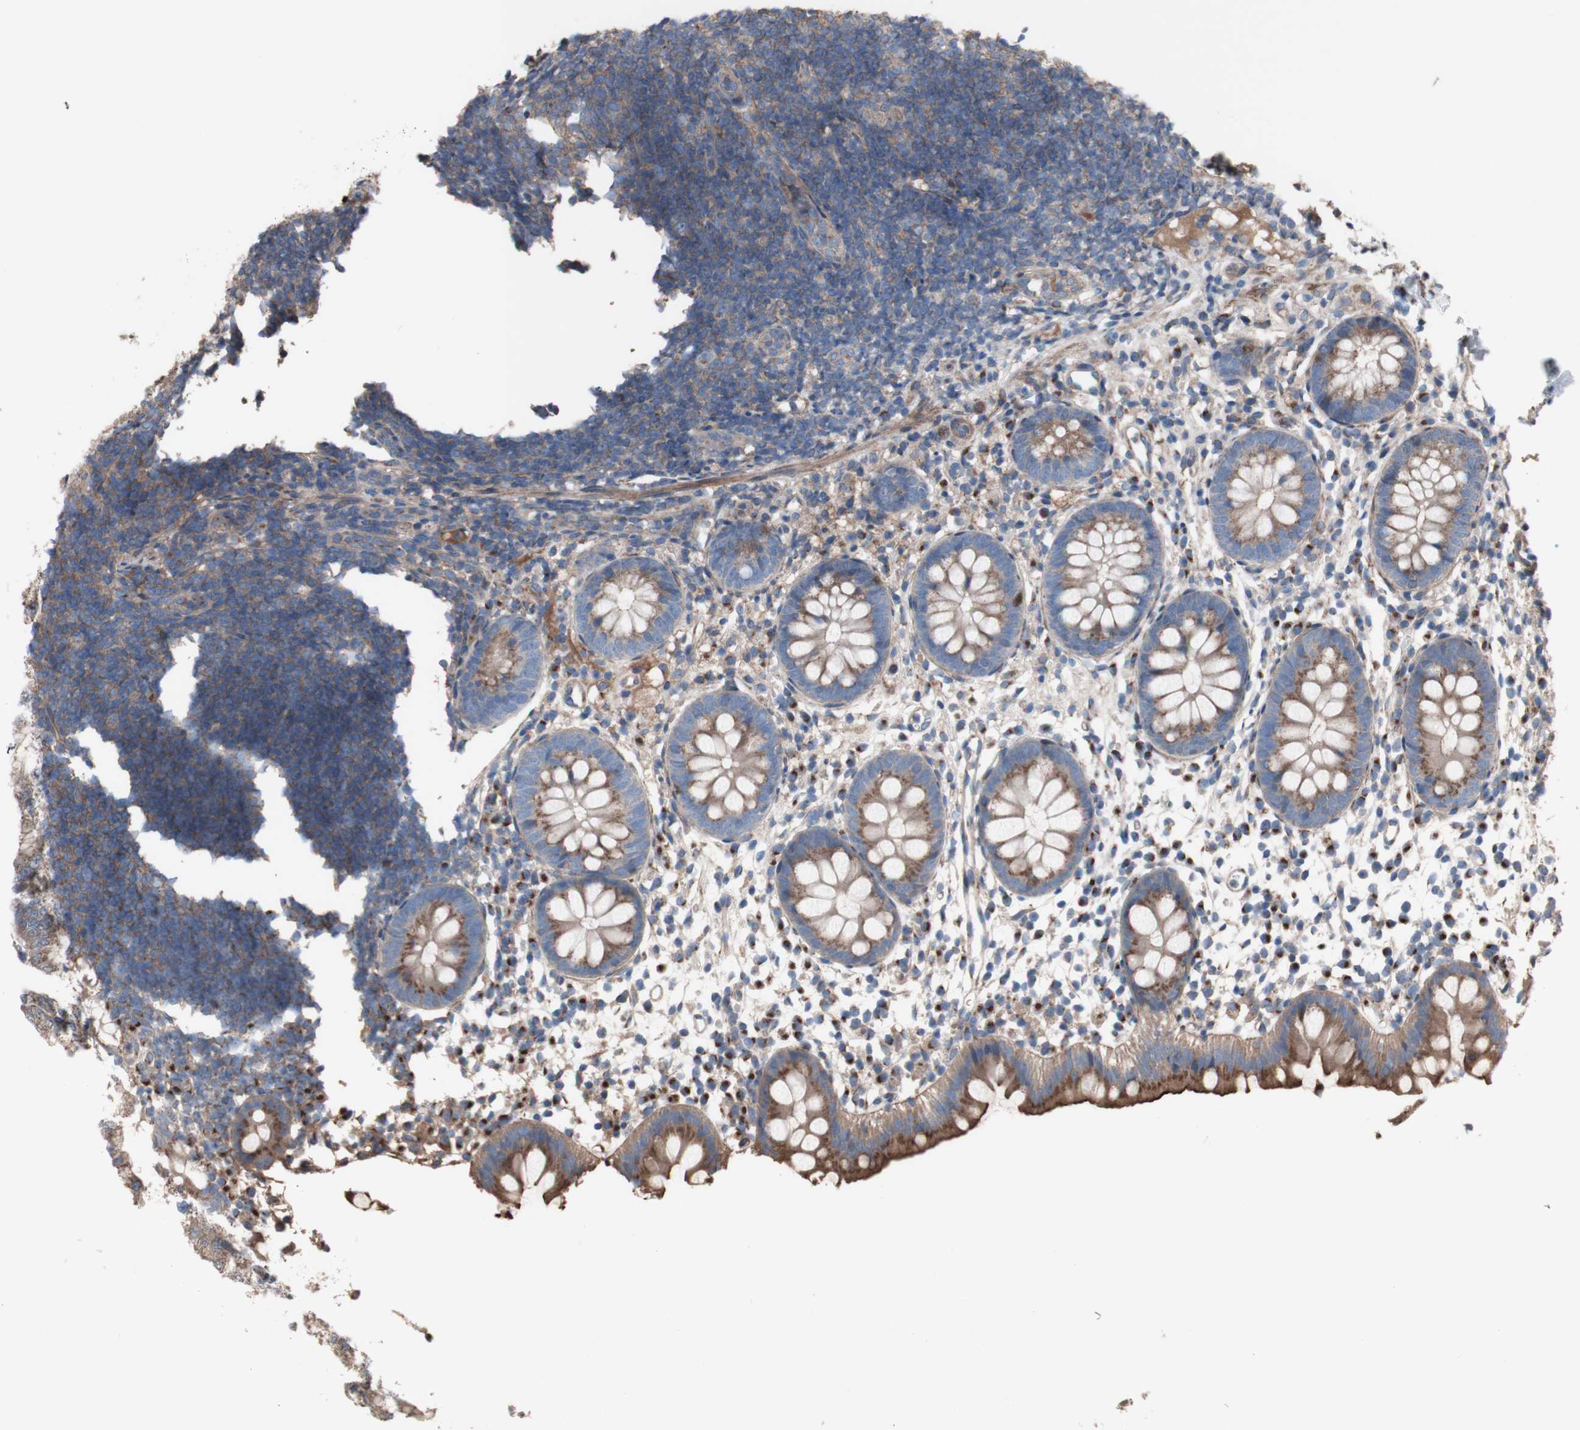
{"staining": {"intensity": "moderate", "quantity": ">75%", "location": "cytoplasmic/membranous"}, "tissue": "appendix", "cell_type": "Glandular cells", "image_type": "normal", "snomed": [{"axis": "morphology", "description": "Normal tissue, NOS"}, {"axis": "topography", "description": "Appendix"}], "caption": "Protein expression analysis of benign appendix exhibits moderate cytoplasmic/membranous staining in approximately >75% of glandular cells. Nuclei are stained in blue.", "gene": "COPB1", "patient": {"sex": "female", "age": 20}}